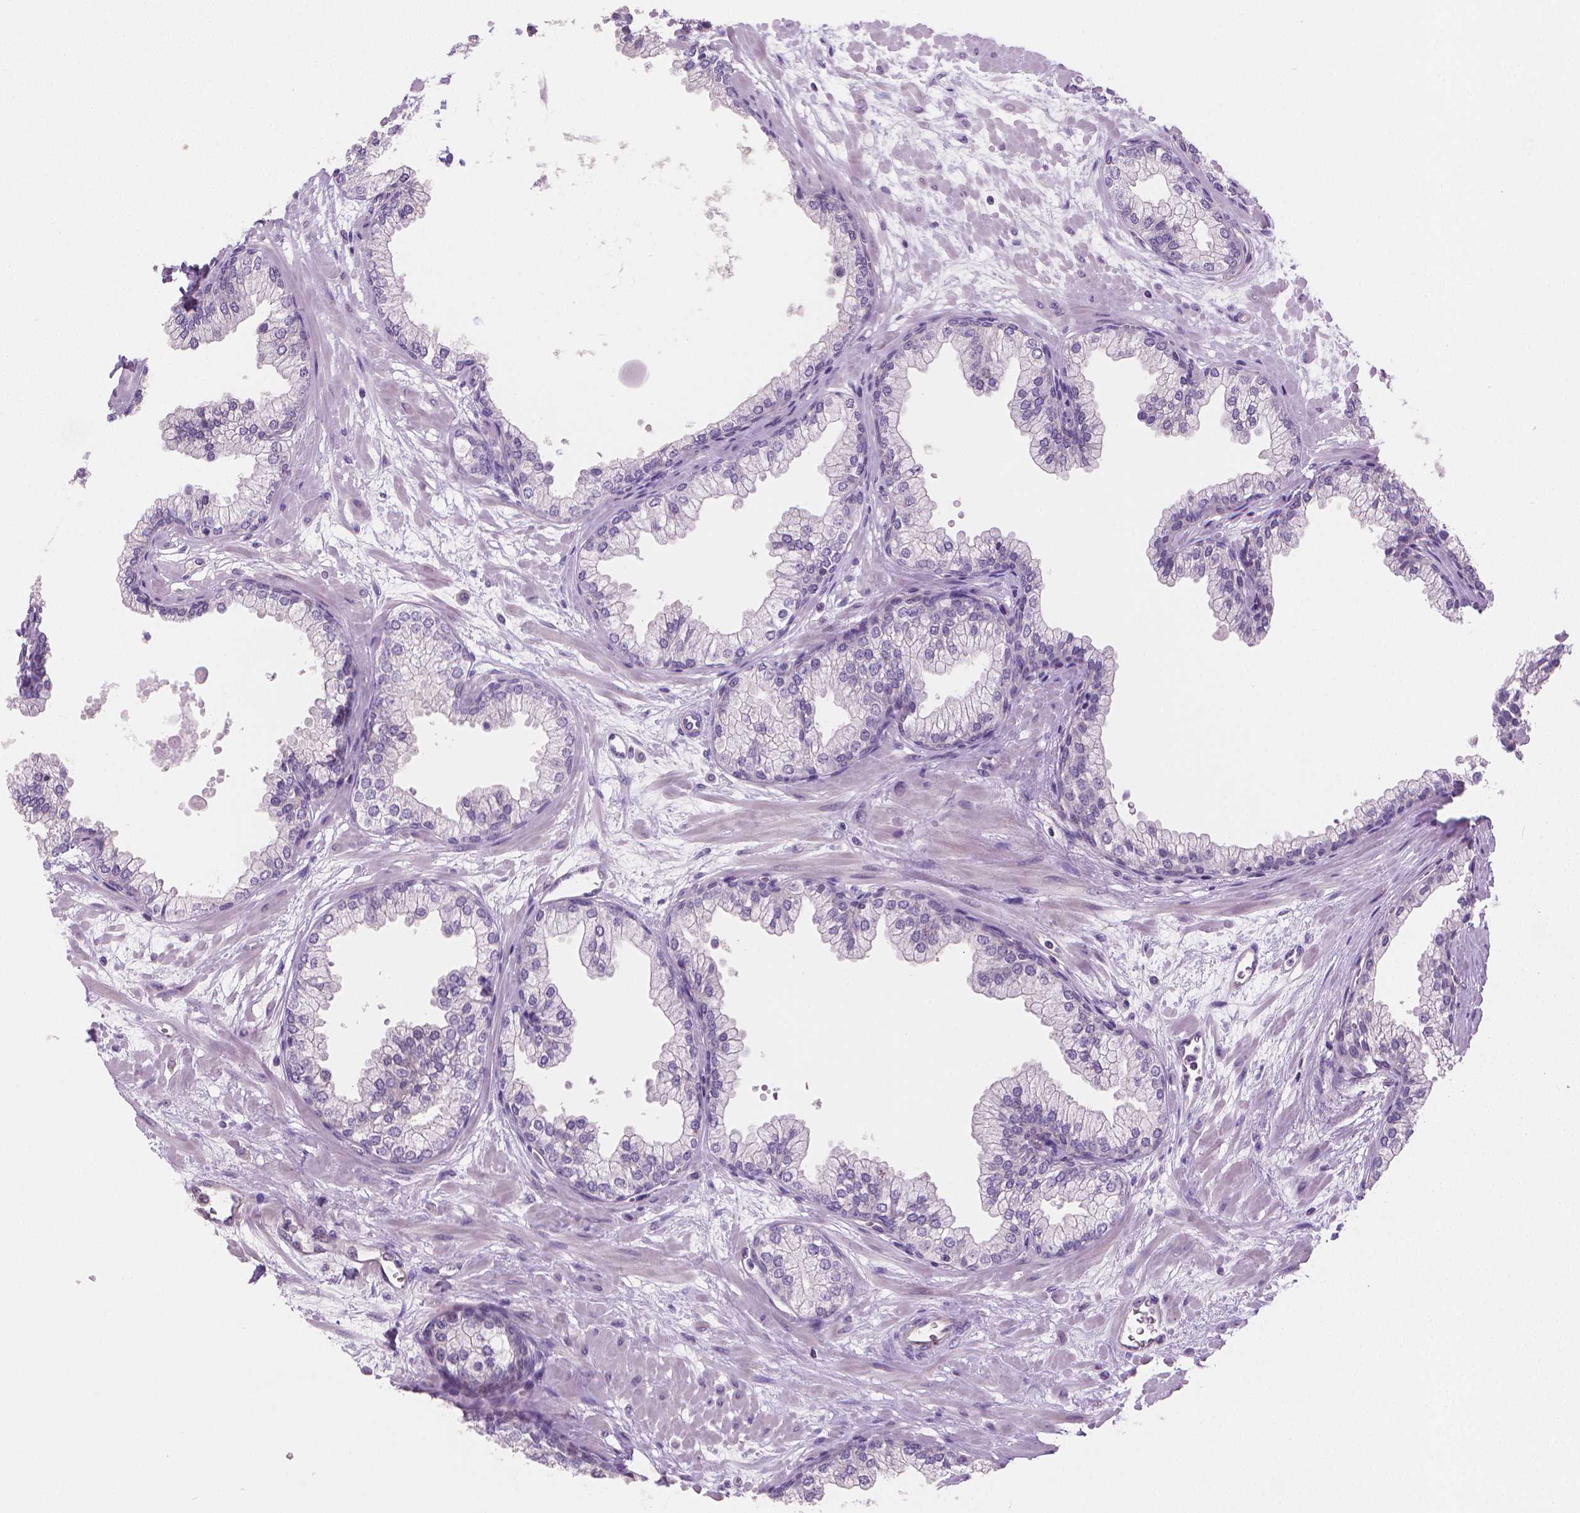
{"staining": {"intensity": "negative", "quantity": "none", "location": "none"}, "tissue": "prostate", "cell_type": "Glandular cells", "image_type": "normal", "snomed": [{"axis": "morphology", "description": "Normal tissue, NOS"}, {"axis": "topography", "description": "Prostate"}, {"axis": "topography", "description": "Peripheral nerve tissue"}], "caption": "Immunohistochemical staining of benign prostate reveals no significant staining in glandular cells. (Stains: DAB (3,3'-diaminobenzidine) immunohistochemistry (IHC) with hematoxylin counter stain, Microscopy: brightfield microscopy at high magnification).", "gene": "CLXN", "patient": {"sex": "male", "age": 61}}